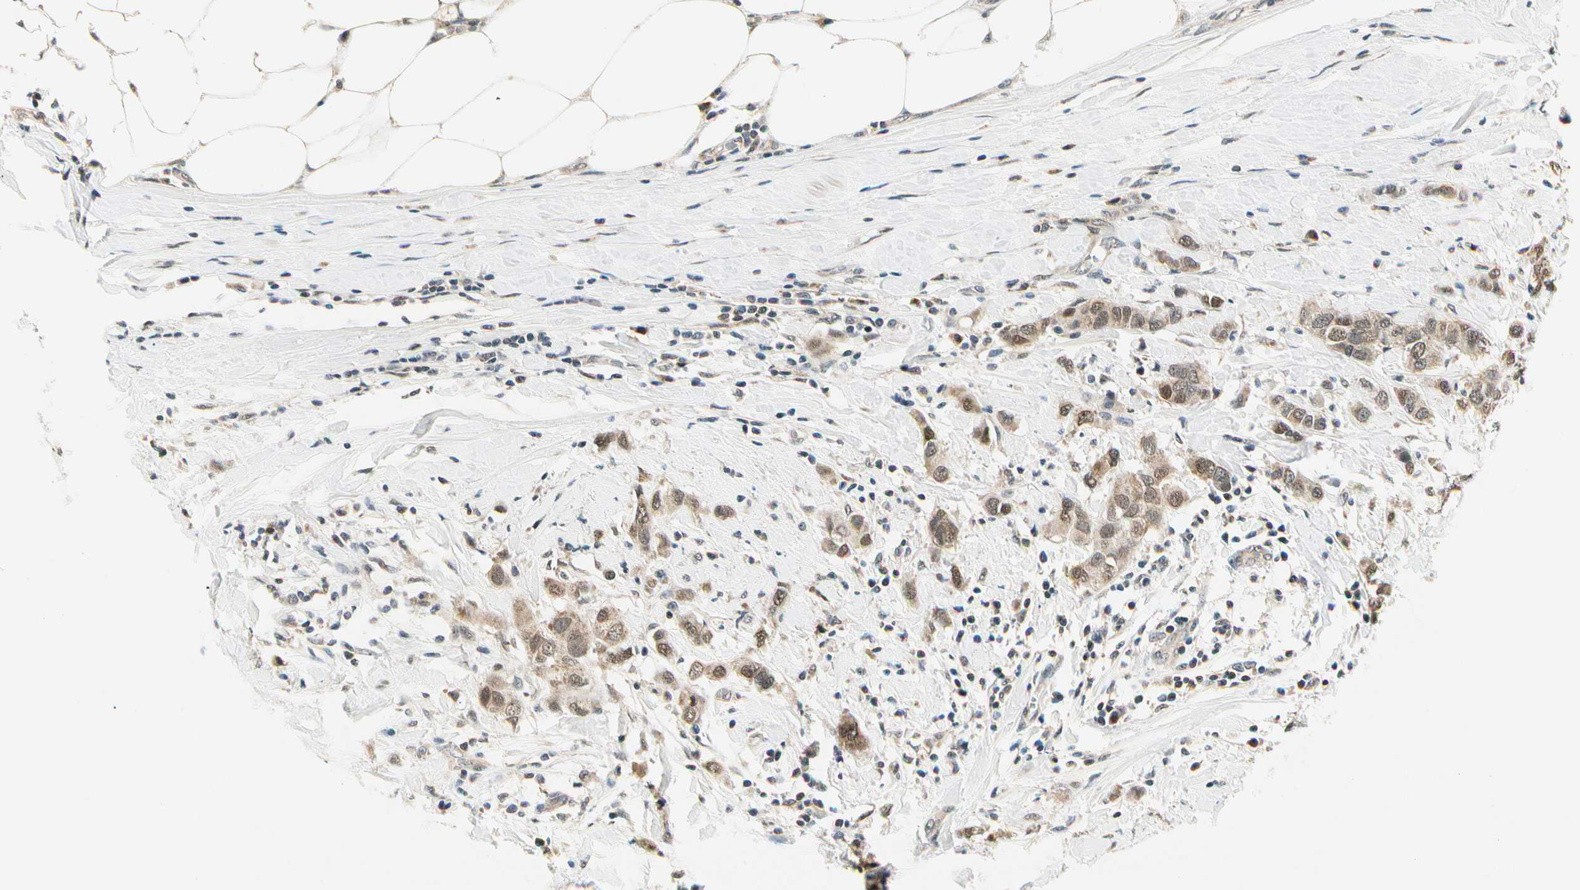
{"staining": {"intensity": "moderate", "quantity": ">75%", "location": "cytoplasmic/membranous"}, "tissue": "breast cancer", "cell_type": "Tumor cells", "image_type": "cancer", "snomed": [{"axis": "morphology", "description": "Duct carcinoma"}, {"axis": "topography", "description": "Breast"}], "caption": "The photomicrograph demonstrates staining of breast cancer, revealing moderate cytoplasmic/membranous protein staining (brown color) within tumor cells. (Stains: DAB (3,3'-diaminobenzidine) in brown, nuclei in blue, Microscopy: brightfield microscopy at high magnification).", "gene": "PDK2", "patient": {"sex": "female", "age": 50}}